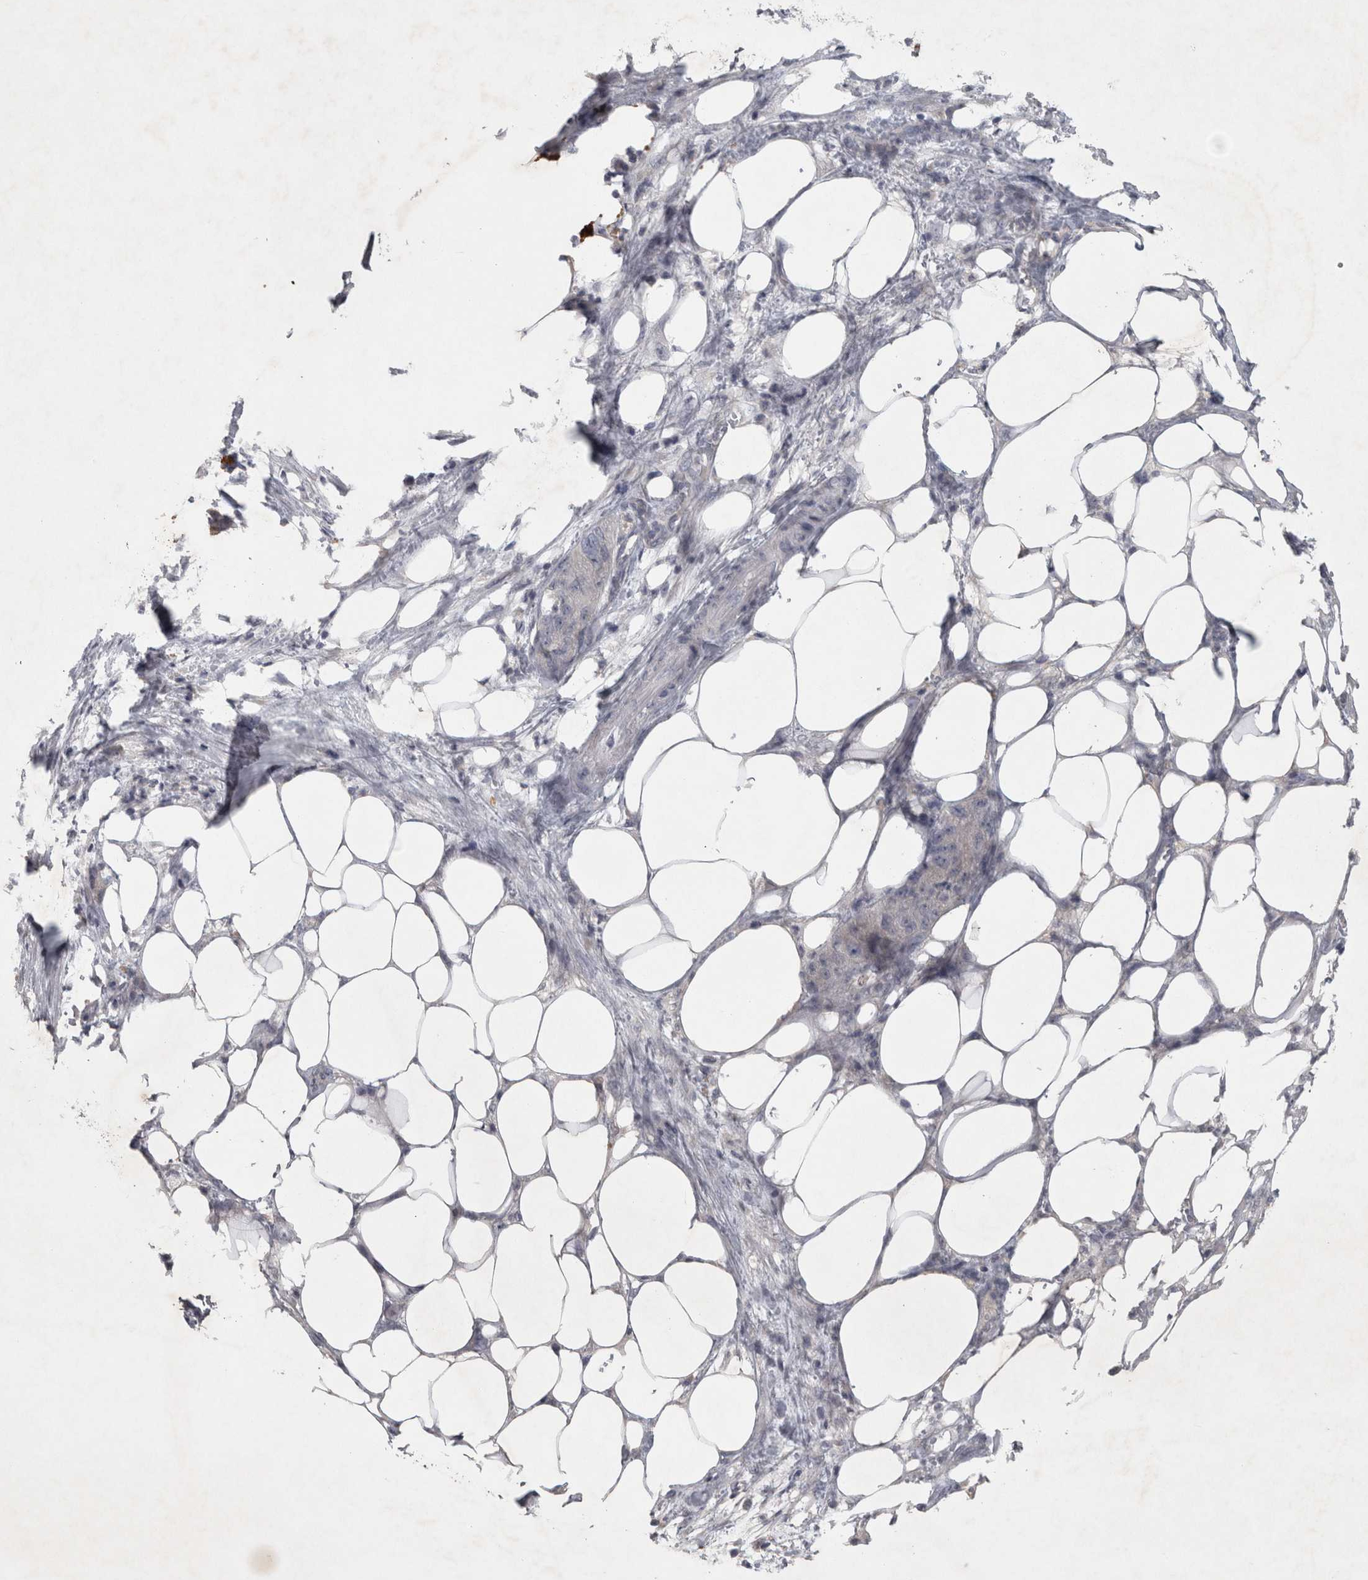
{"staining": {"intensity": "negative", "quantity": "none", "location": "none"}, "tissue": "pancreatic cancer", "cell_type": "Tumor cells", "image_type": "cancer", "snomed": [{"axis": "morphology", "description": "Adenocarcinoma, NOS"}, {"axis": "topography", "description": "Pancreas"}], "caption": "Immunohistochemistry of pancreatic adenocarcinoma reveals no expression in tumor cells.", "gene": "ENPP7", "patient": {"sex": "female", "age": 78}}